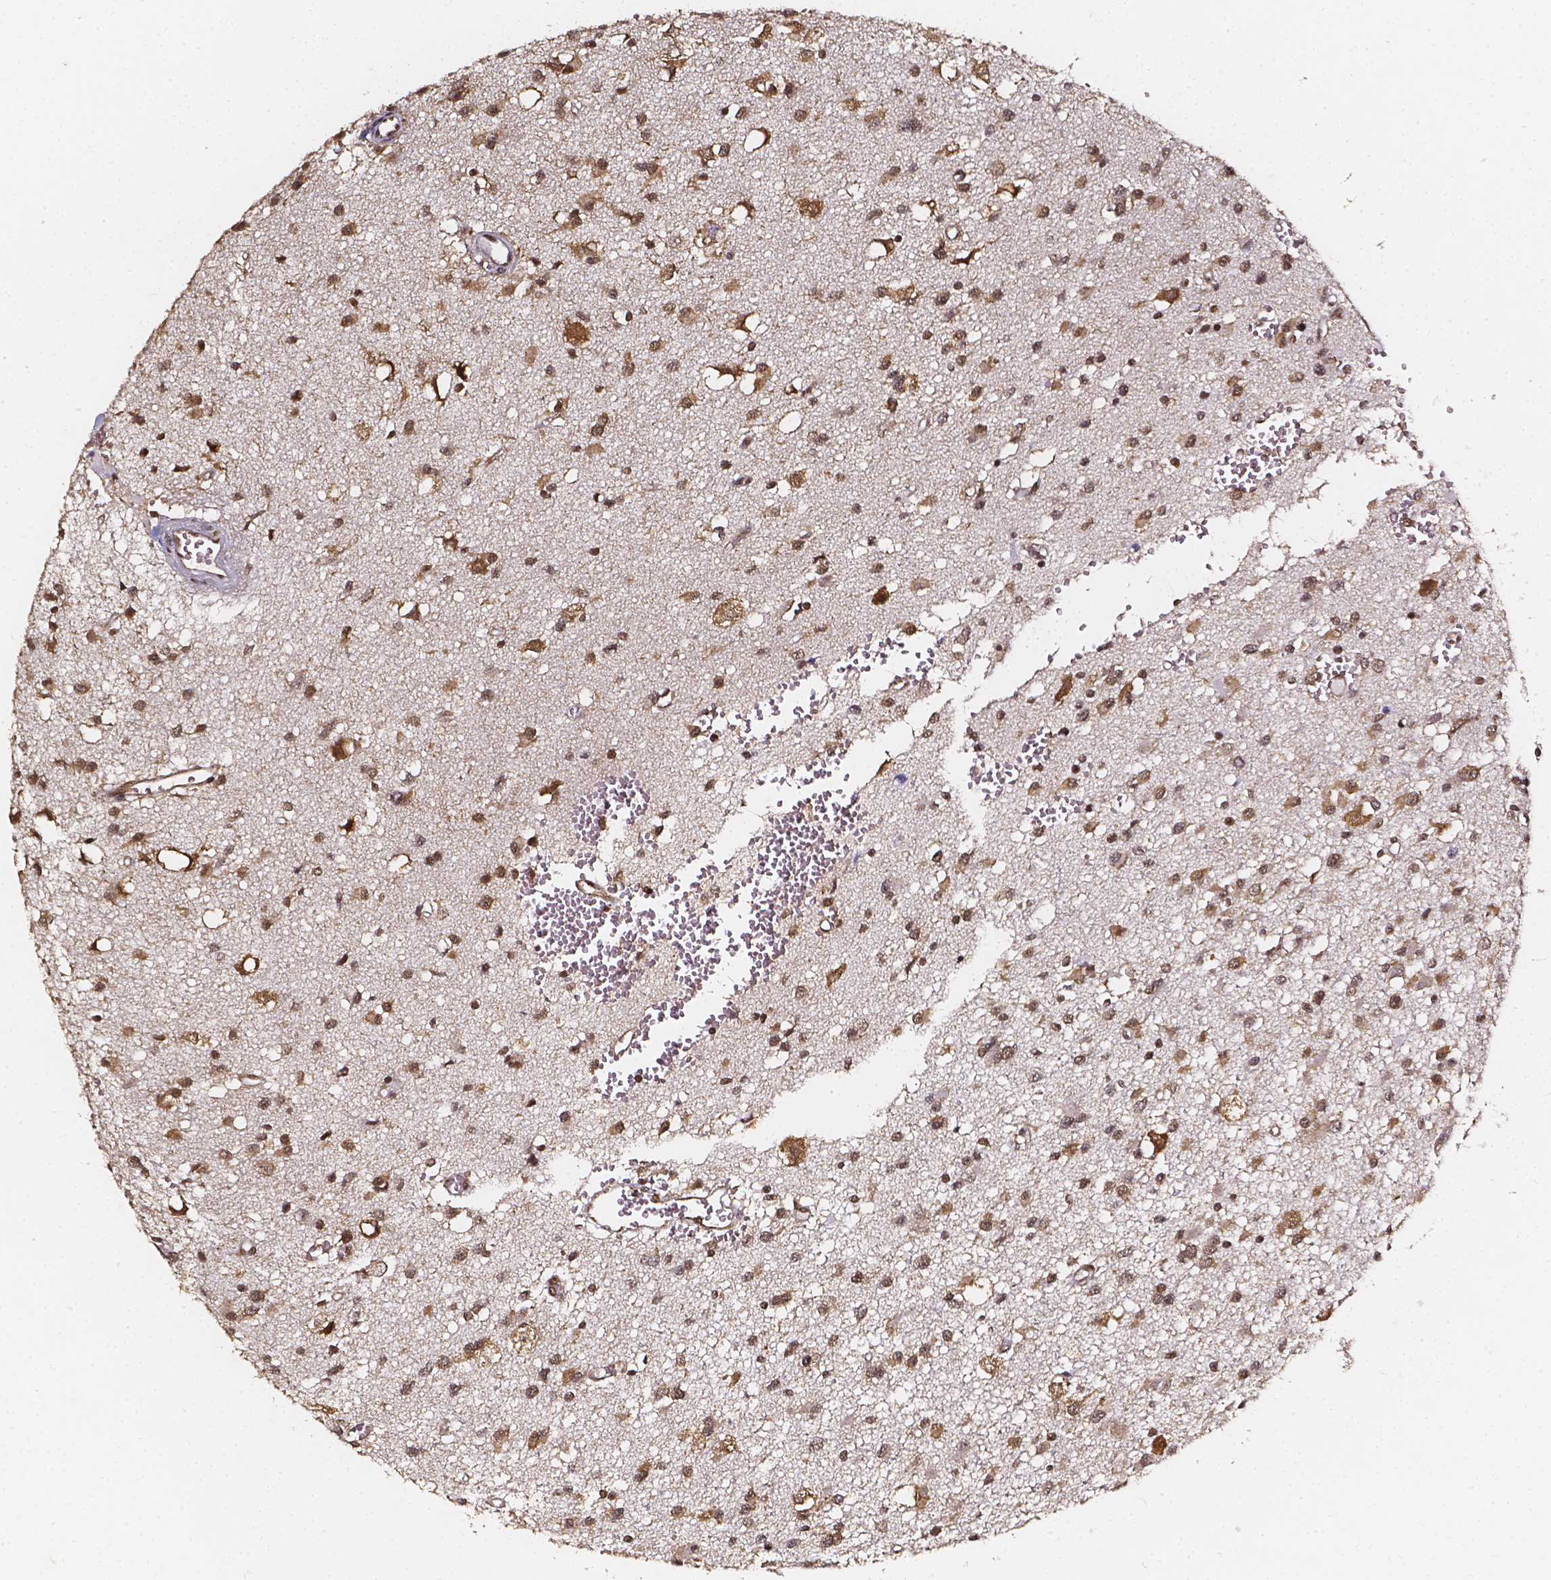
{"staining": {"intensity": "moderate", "quantity": "25%-75%", "location": "cytoplasmic/membranous,nuclear"}, "tissue": "glioma", "cell_type": "Tumor cells", "image_type": "cancer", "snomed": [{"axis": "morphology", "description": "Glioma, malignant, High grade"}, {"axis": "topography", "description": "Brain"}], "caption": "IHC (DAB) staining of human malignant glioma (high-grade) demonstrates moderate cytoplasmic/membranous and nuclear protein expression in approximately 25%-75% of tumor cells.", "gene": "SMN1", "patient": {"sex": "male", "age": 54}}